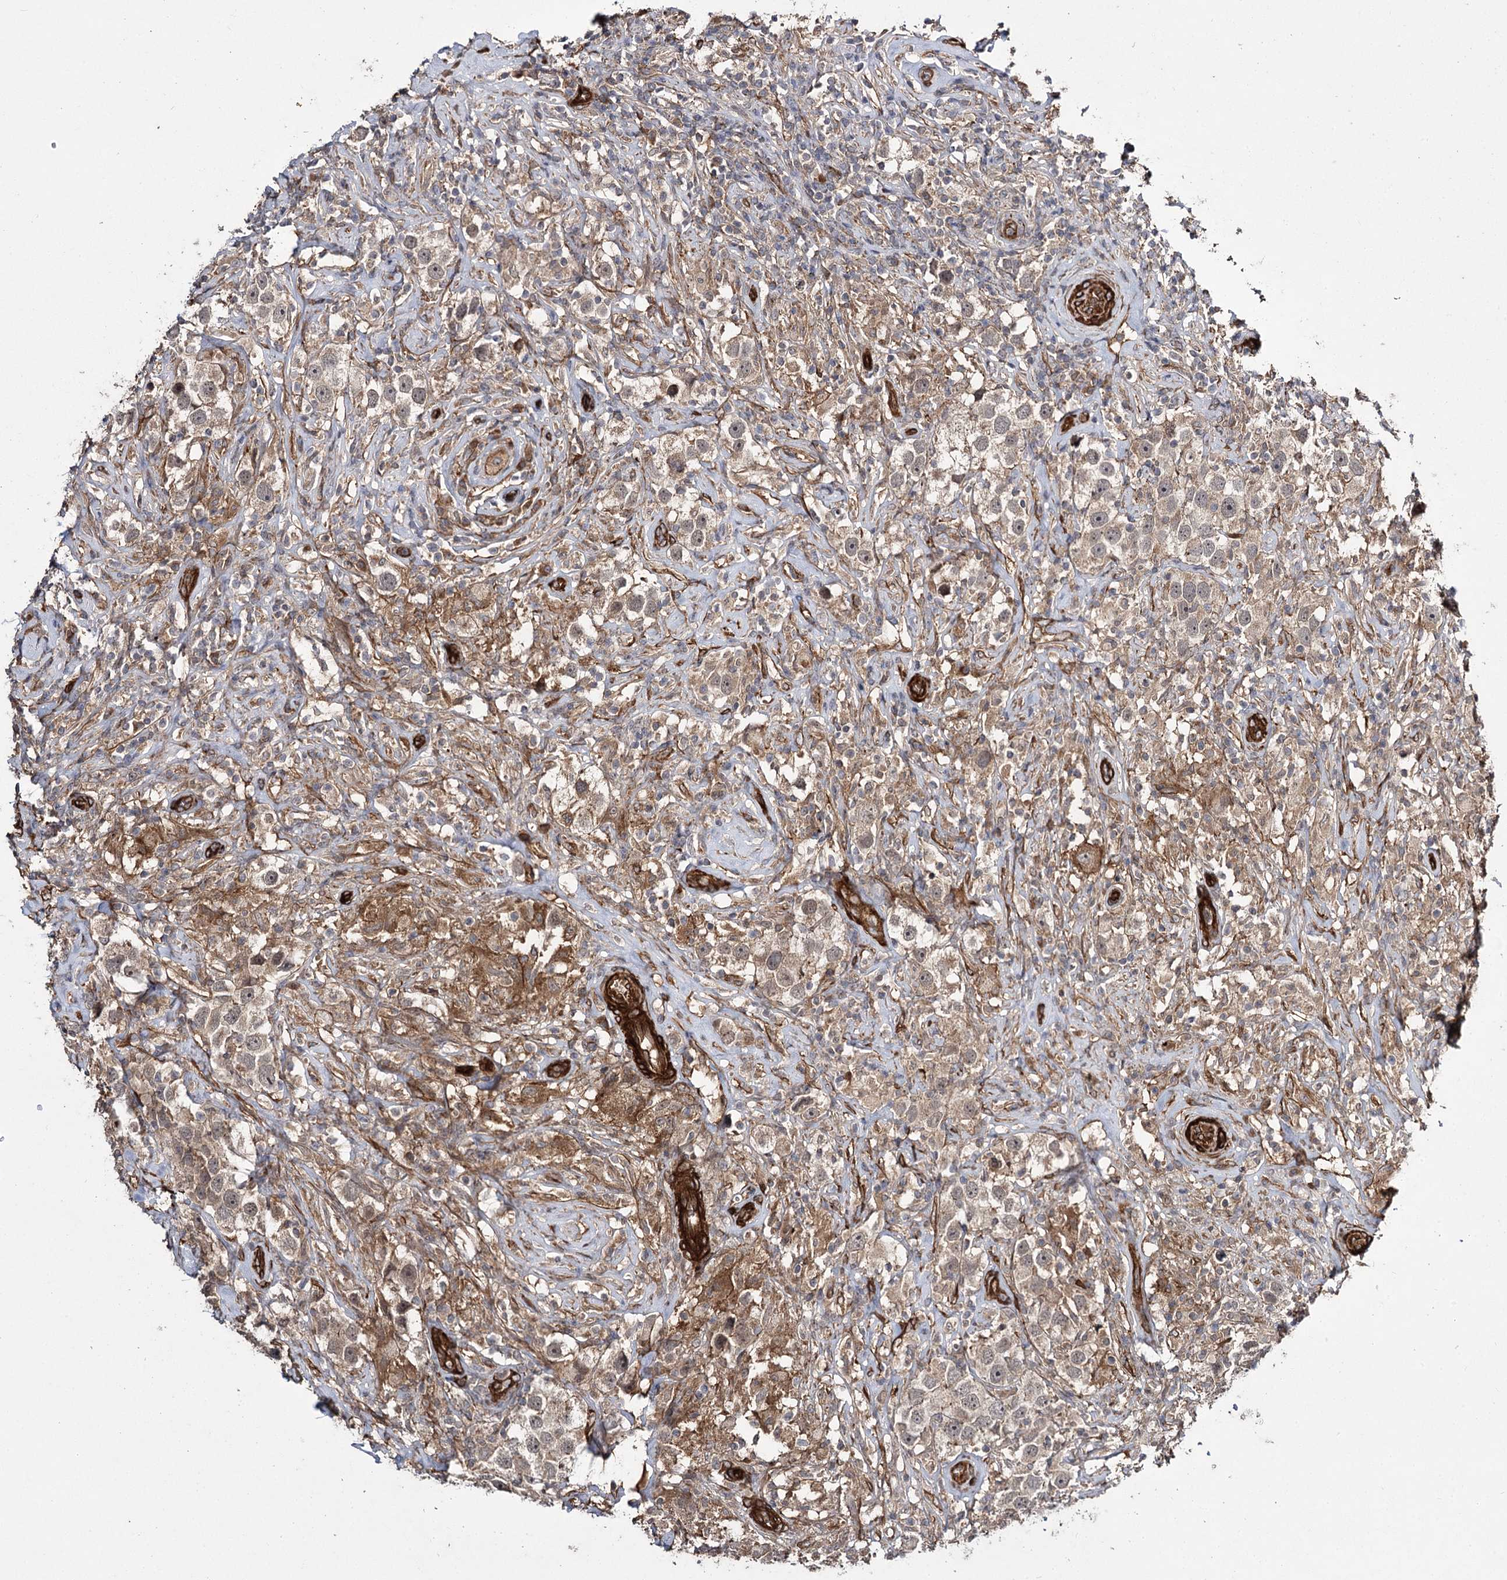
{"staining": {"intensity": "moderate", "quantity": ">75%", "location": "cytoplasmic/membranous"}, "tissue": "testis cancer", "cell_type": "Tumor cells", "image_type": "cancer", "snomed": [{"axis": "morphology", "description": "Seminoma, NOS"}, {"axis": "topography", "description": "Testis"}], "caption": "IHC (DAB) staining of human testis cancer displays moderate cytoplasmic/membranous protein expression in approximately >75% of tumor cells.", "gene": "MYO1C", "patient": {"sex": "male", "age": 49}}